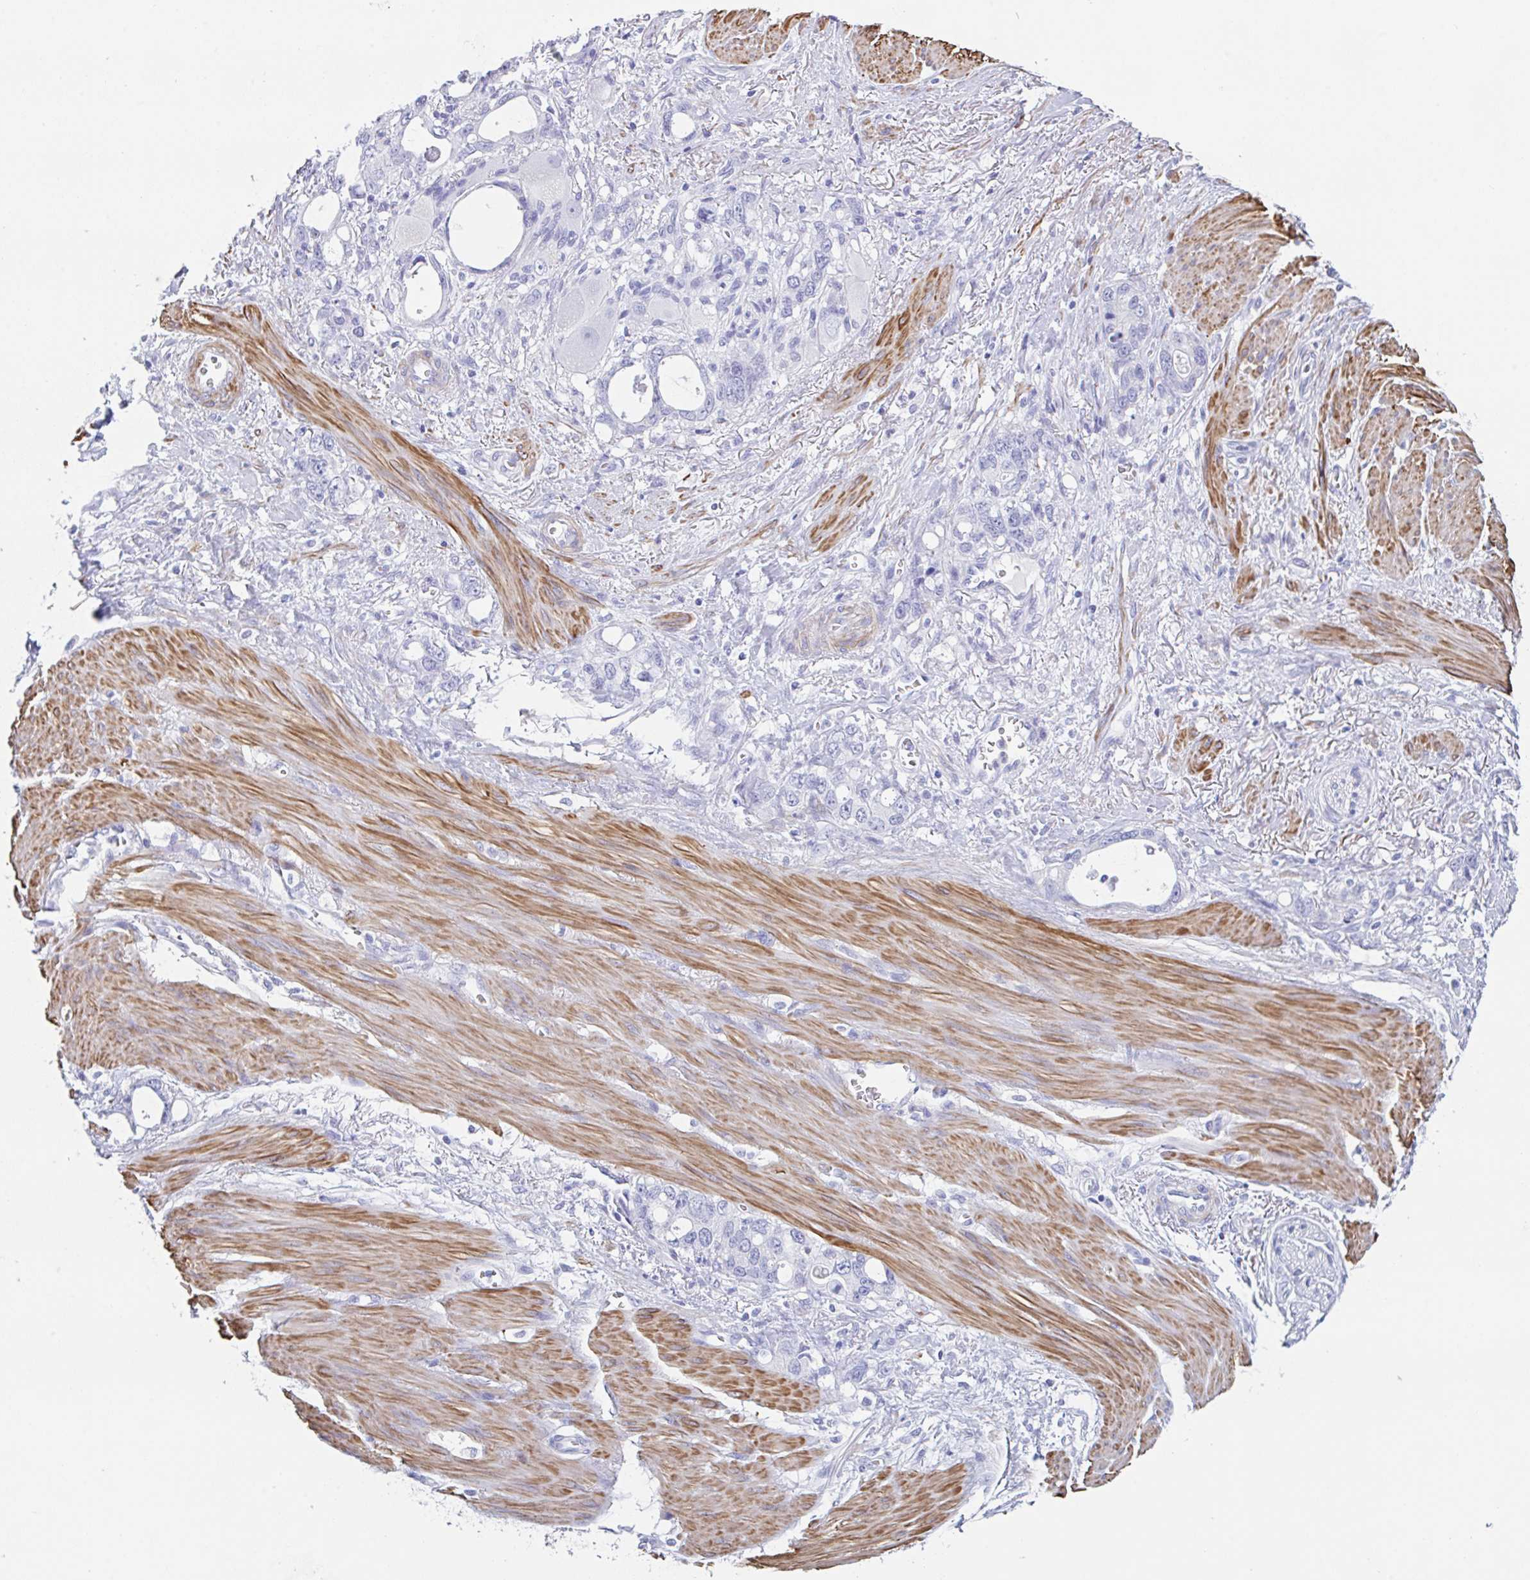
{"staining": {"intensity": "negative", "quantity": "none", "location": "none"}, "tissue": "stomach cancer", "cell_type": "Tumor cells", "image_type": "cancer", "snomed": [{"axis": "morphology", "description": "Adenocarcinoma, NOS"}, {"axis": "topography", "description": "Stomach, upper"}], "caption": "Immunohistochemistry (IHC) photomicrograph of stomach cancer stained for a protein (brown), which shows no positivity in tumor cells.", "gene": "TAS2R41", "patient": {"sex": "male", "age": 74}}